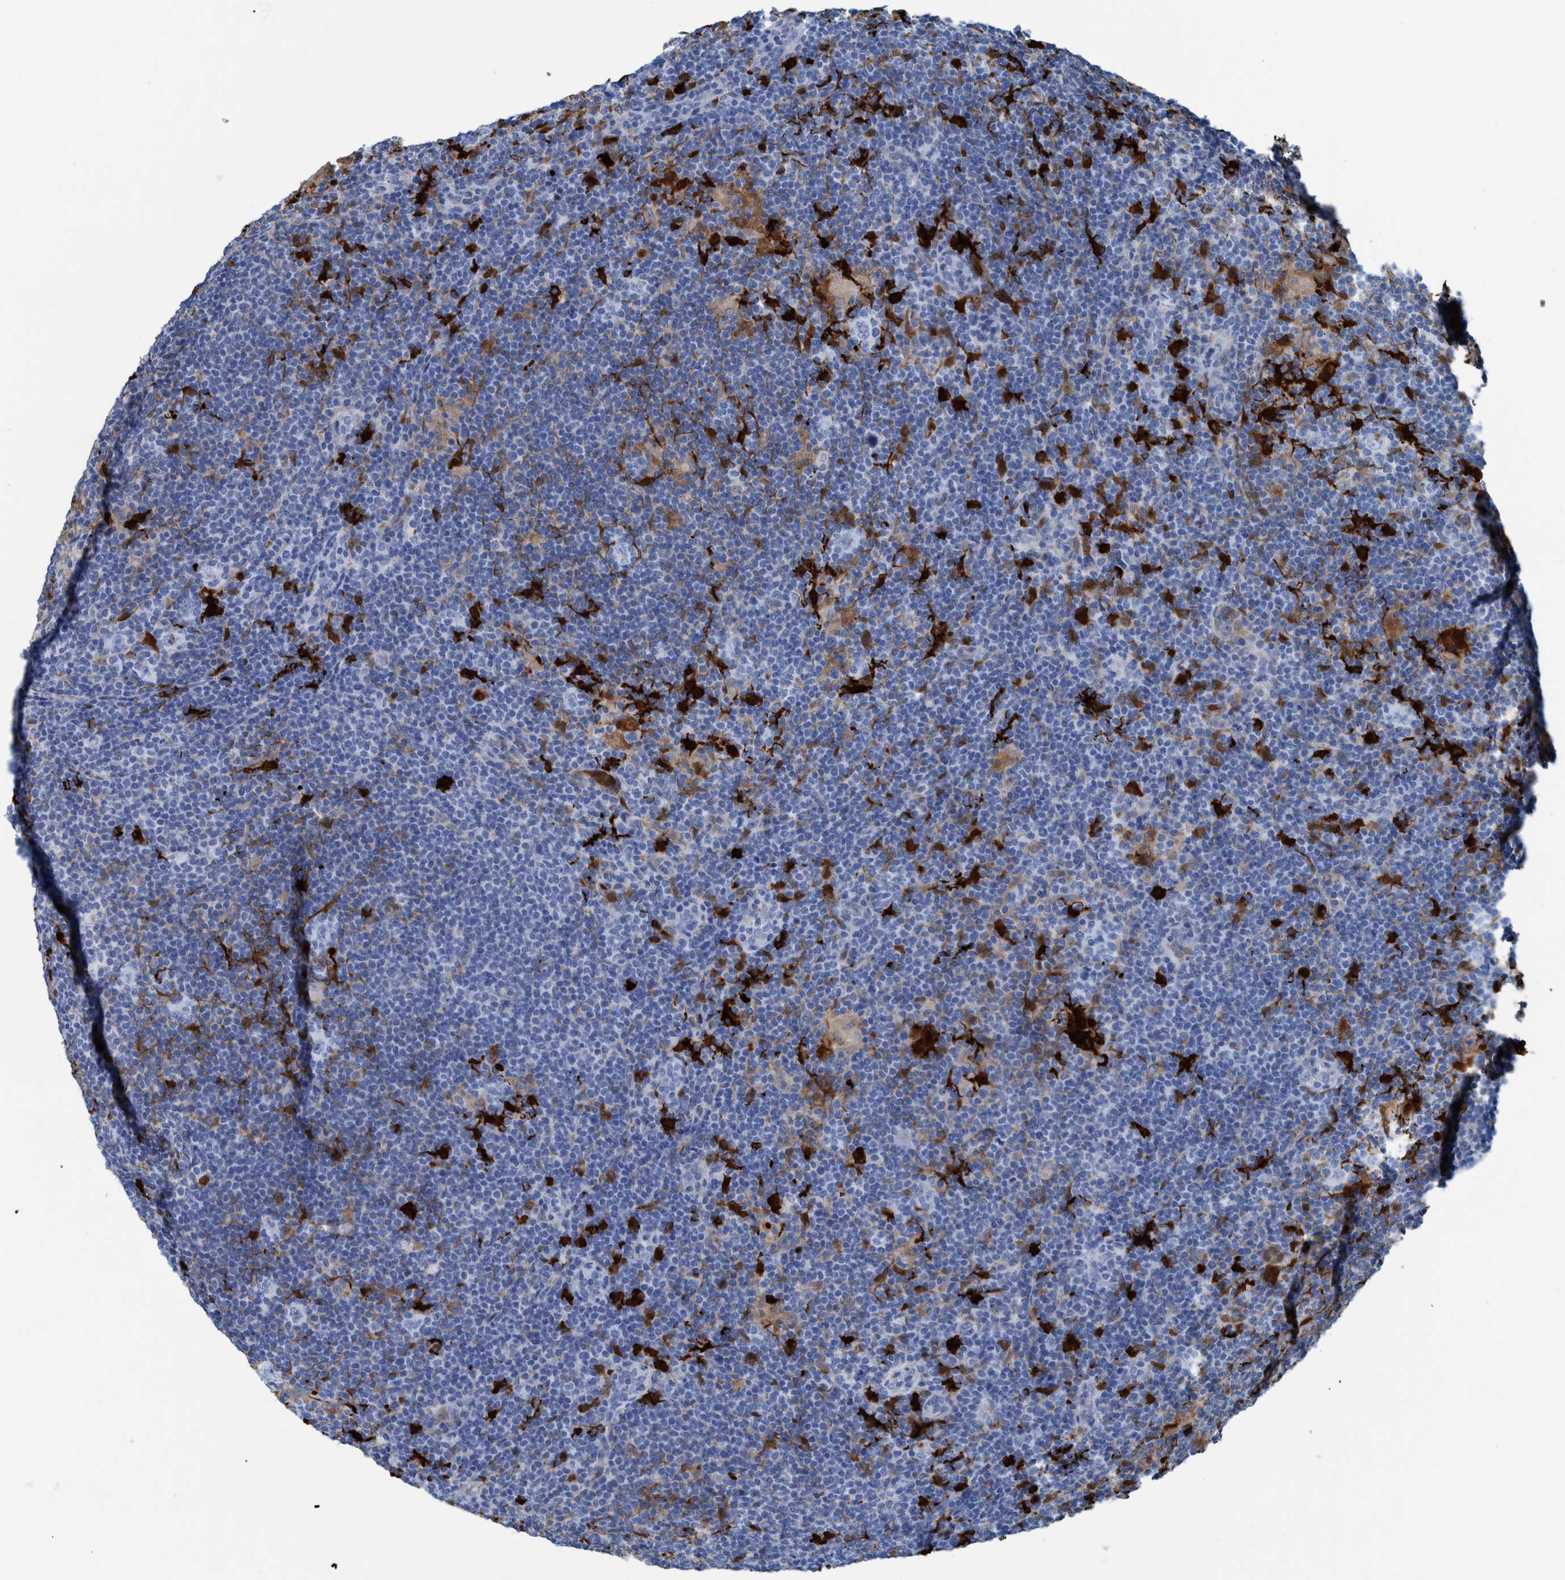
{"staining": {"intensity": "negative", "quantity": "none", "location": "none"}, "tissue": "lymphoma", "cell_type": "Tumor cells", "image_type": "cancer", "snomed": [{"axis": "morphology", "description": "Hodgkin's disease, NOS"}, {"axis": "topography", "description": "Lymph node"}], "caption": "This histopathology image is of lymphoma stained with IHC to label a protein in brown with the nuclei are counter-stained blue. There is no positivity in tumor cells. (DAB IHC with hematoxylin counter stain).", "gene": "IDO1", "patient": {"sex": "female", "age": 57}}